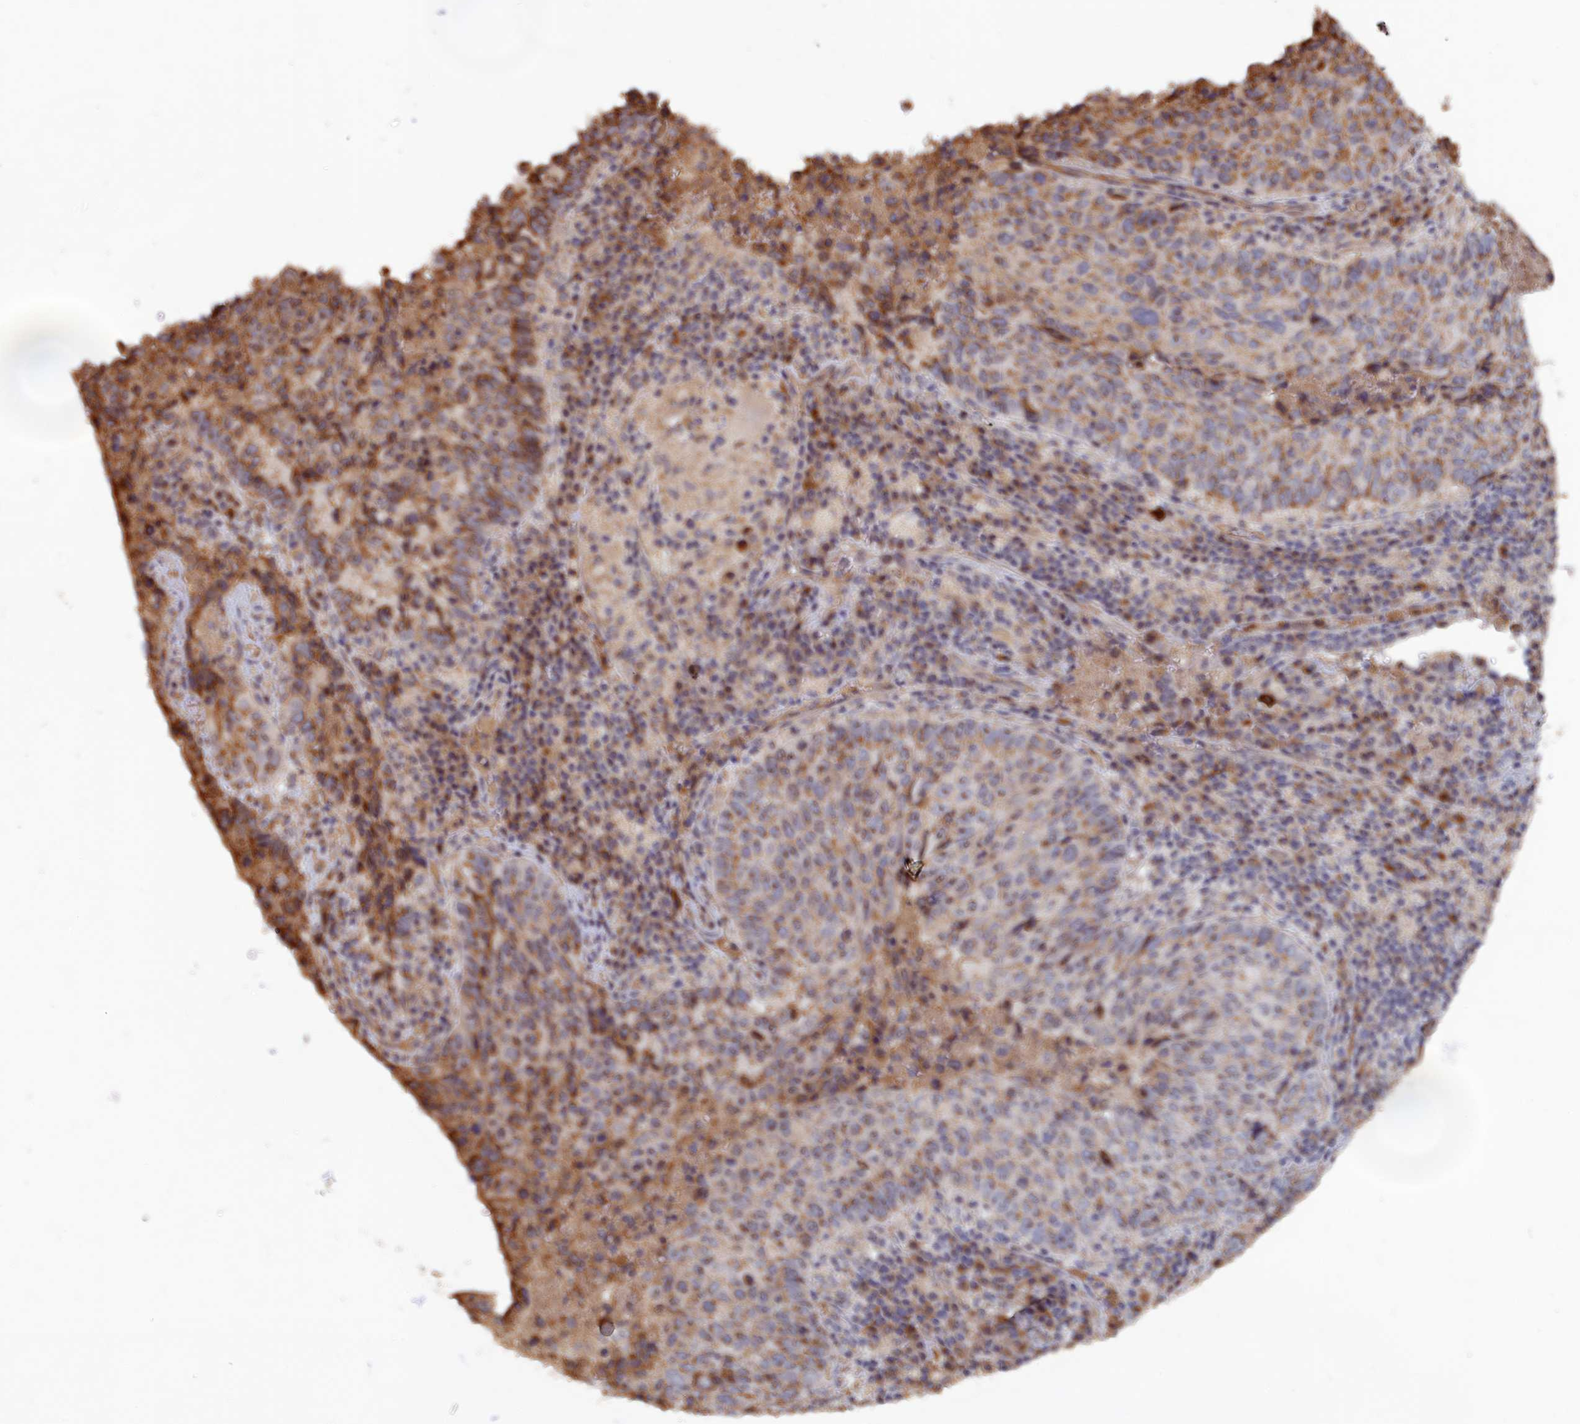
{"staining": {"intensity": "moderate", "quantity": "25%-75%", "location": "cytoplasmic/membranous"}, "tissue": "lung cancer", "cell_type": "Tumor cells", "image_type": "cancer", "snomed": [{"axis": "morphology", "description": "Squamous cell carcinoma, NOS"}, {"axis": "topography", "description": "Lung"}], "caption": "Lung cancer (squamous cell carcinoma) stained with DAB immunohistochemistry reveals medium levels of moderate cytoplasmic/membranous staining in about 25%-75% of tumor cells.", "gene": "ZNF816", "patient": {"sex": "male", "age": 73}}